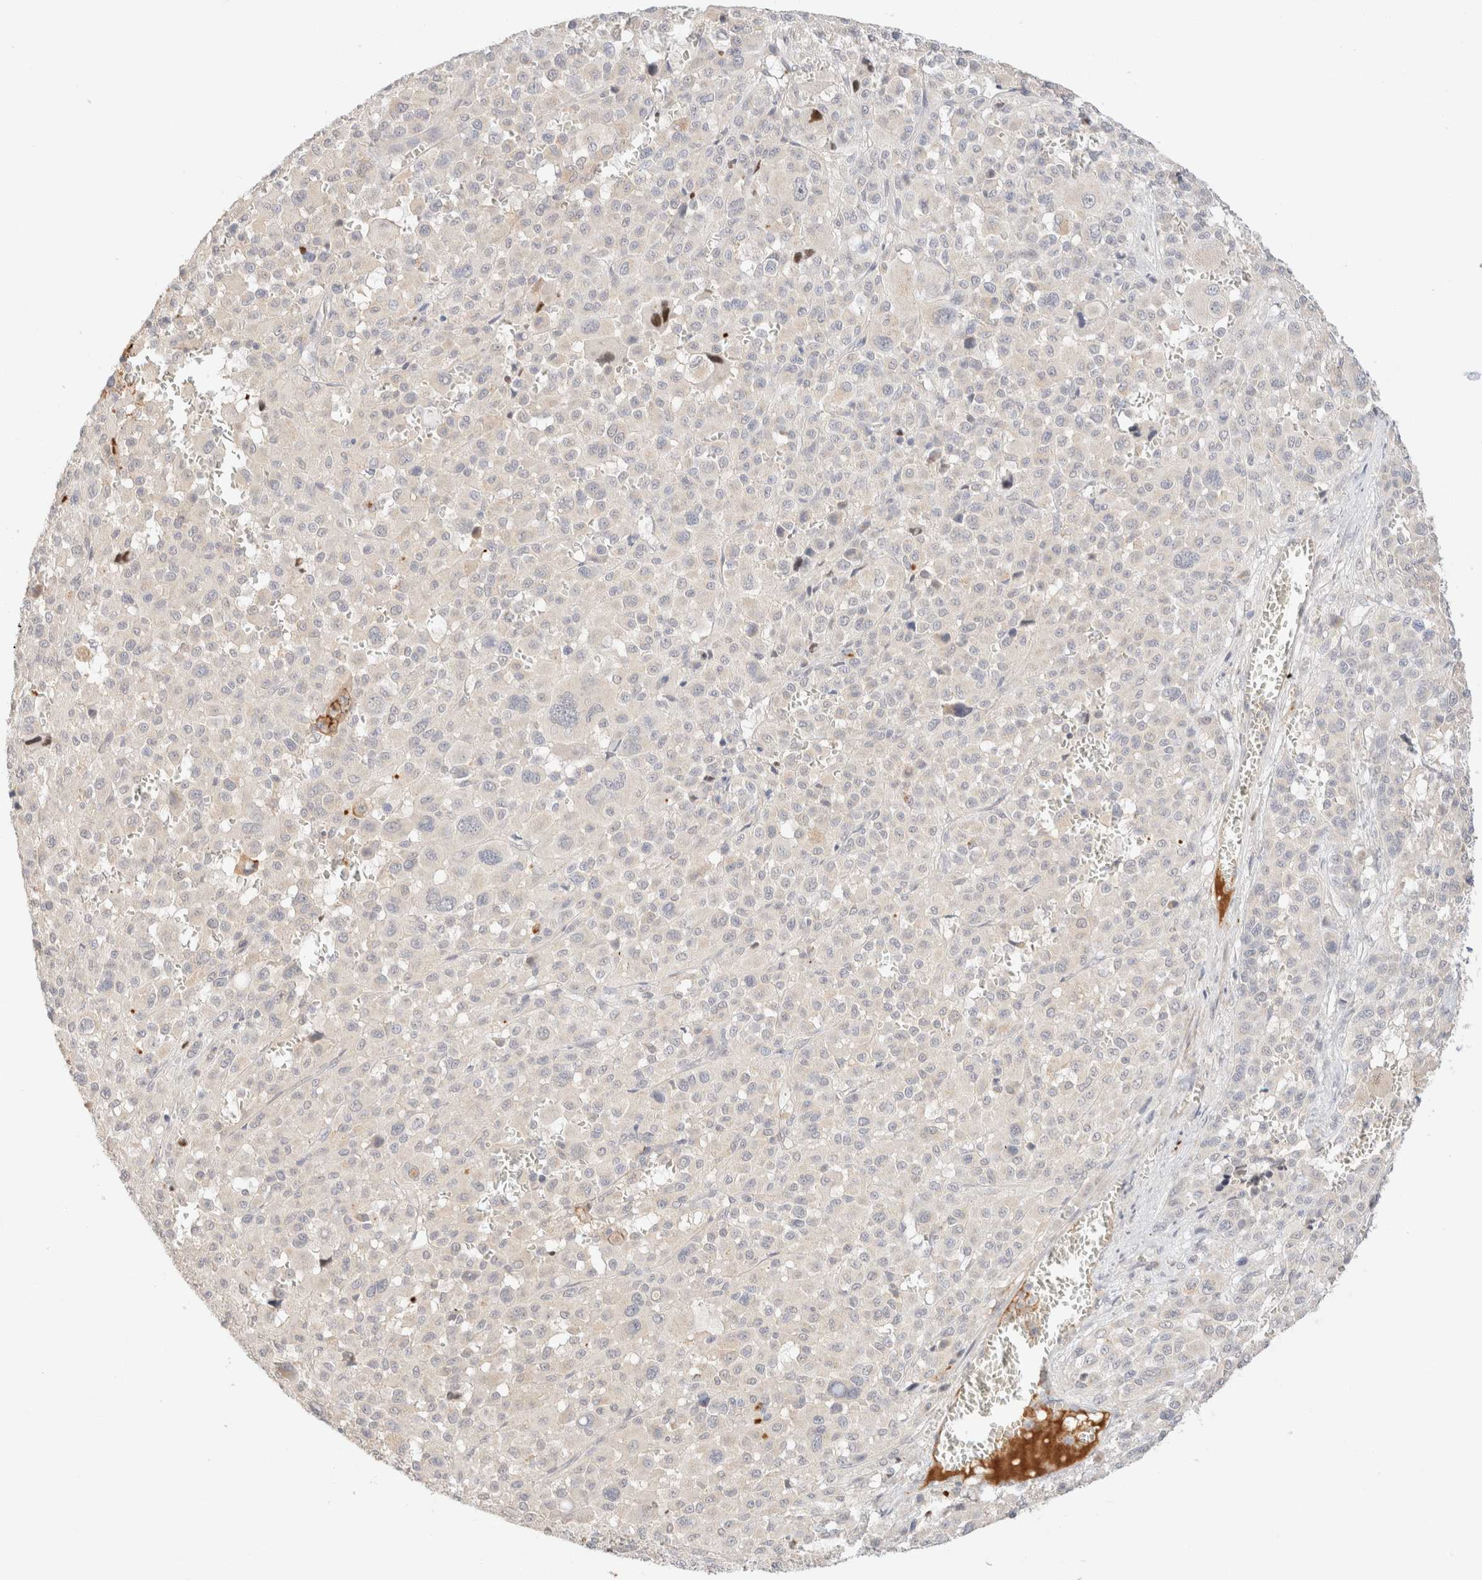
{"staining": {"intensity": "negative", "quantity": "none", "location": "none"}, "tissue": "melanoma", "cell_type": "Tumor cells", "image_type": "cancer", "snomed": [{"axis": "morphology", "description": "Malignant melanoma, Metastatic site"}, {"axis": "topography", "description": "Skin"}], "caption": "There is no significant expression in tumor cells of melanoma. Brightfield microscopy of immunohistochemistry (IHC) stained with DAB (brown) and hematoxylin (blue), captured at high magnification.", "gene": "SNTB1", "patient": {"sex": "female", "age": 74}}